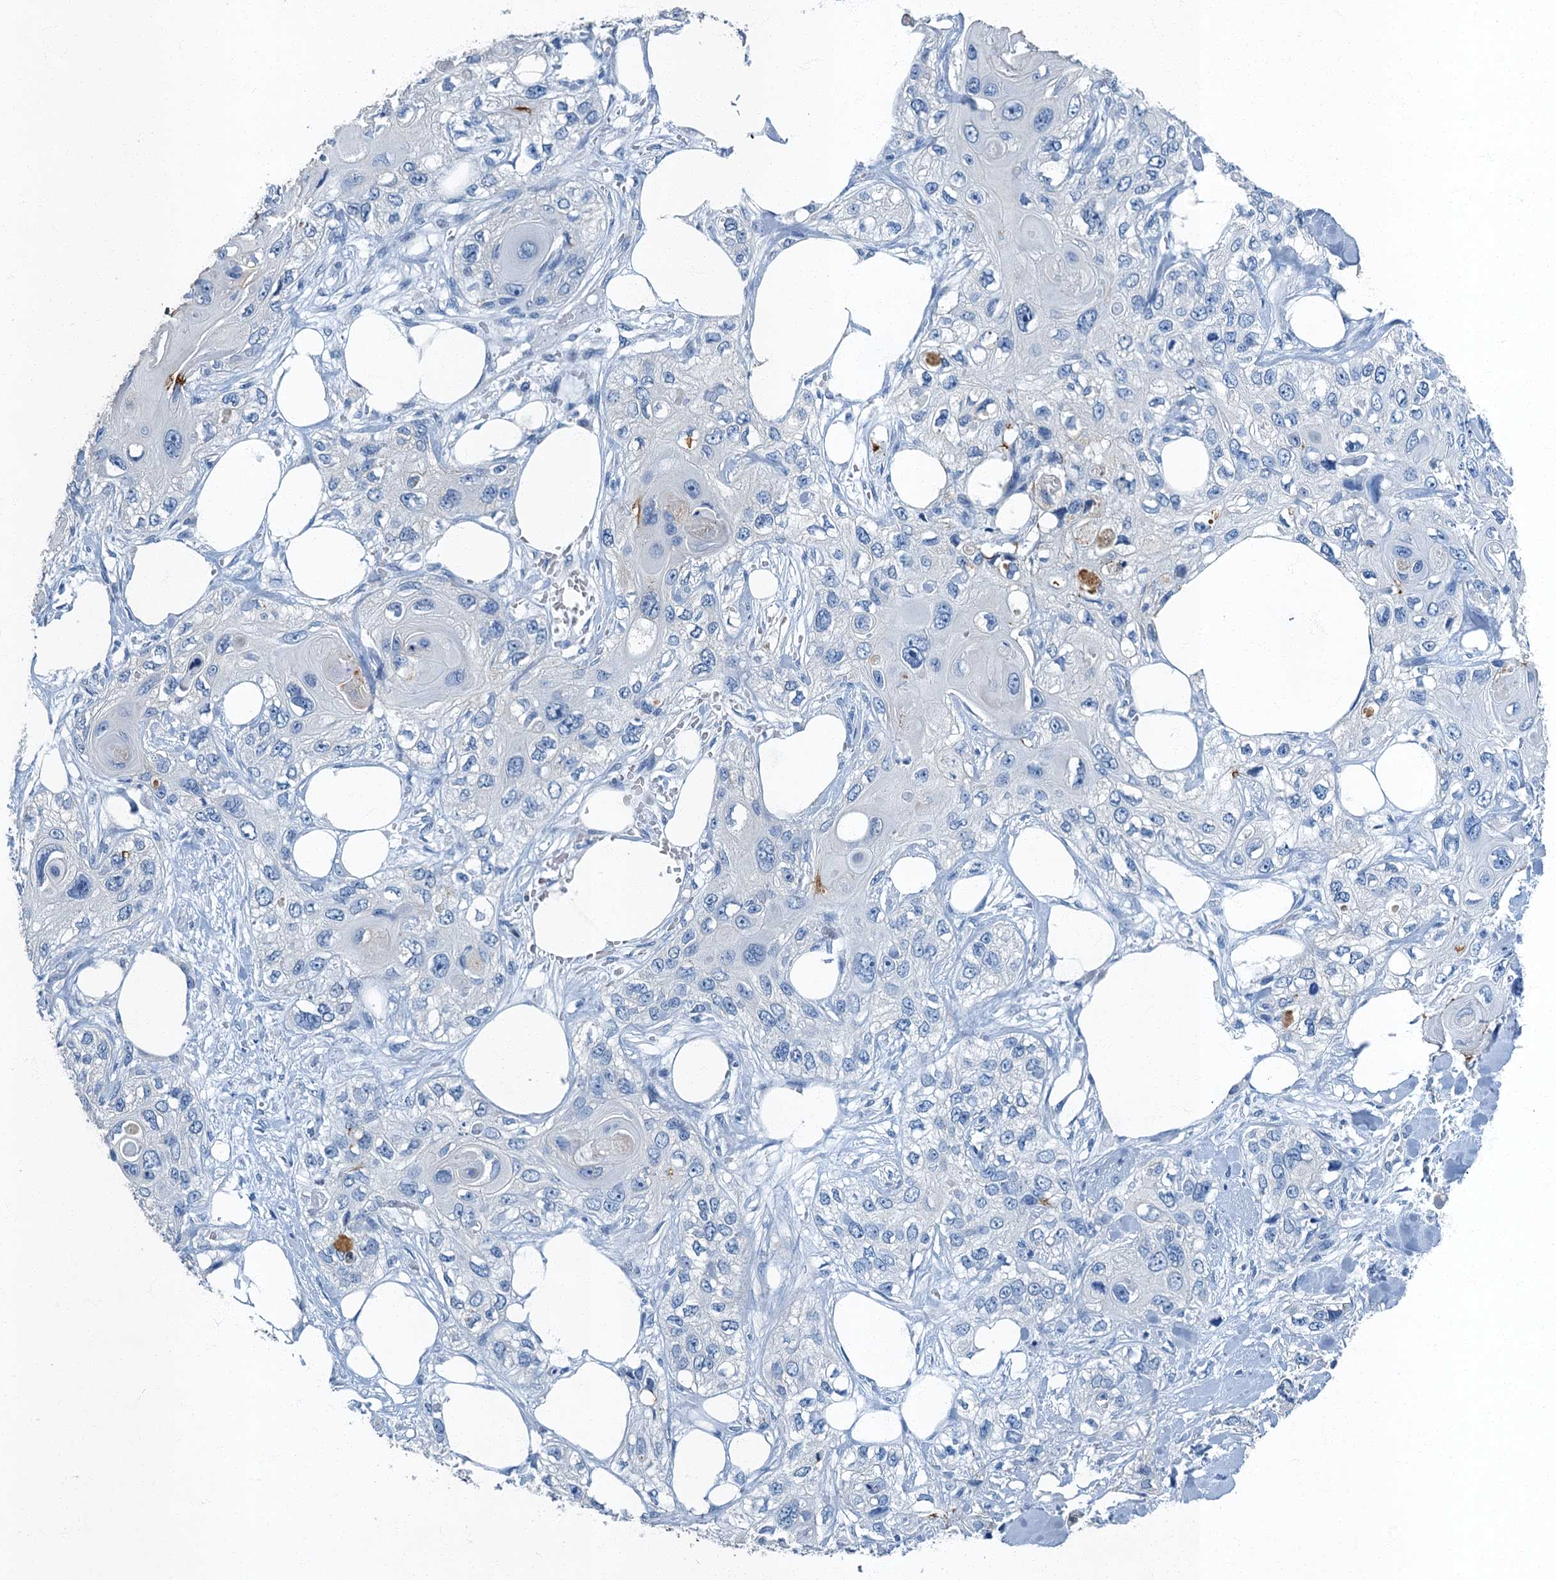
{"staining": {"intensity": "negative", "quantity": "none", "location": "none"}, "tissue": "skin cancer", "cell_type": "Tumor cells", "image_type": "cancer", "snomed": [{"axis": "morphology", "description": "Normal tissue, NOS"}, {"axis": "morphology", "description": "Squamous cell carcinoma, NOS"}, {"axis": "topography", "description": "Skin"}], "caption": "Human skin cancer stained for a protein using IHC displays no expression in tumor cells.", "gene": "GADL1", "patient": {"sex": "male", "age": 72}}